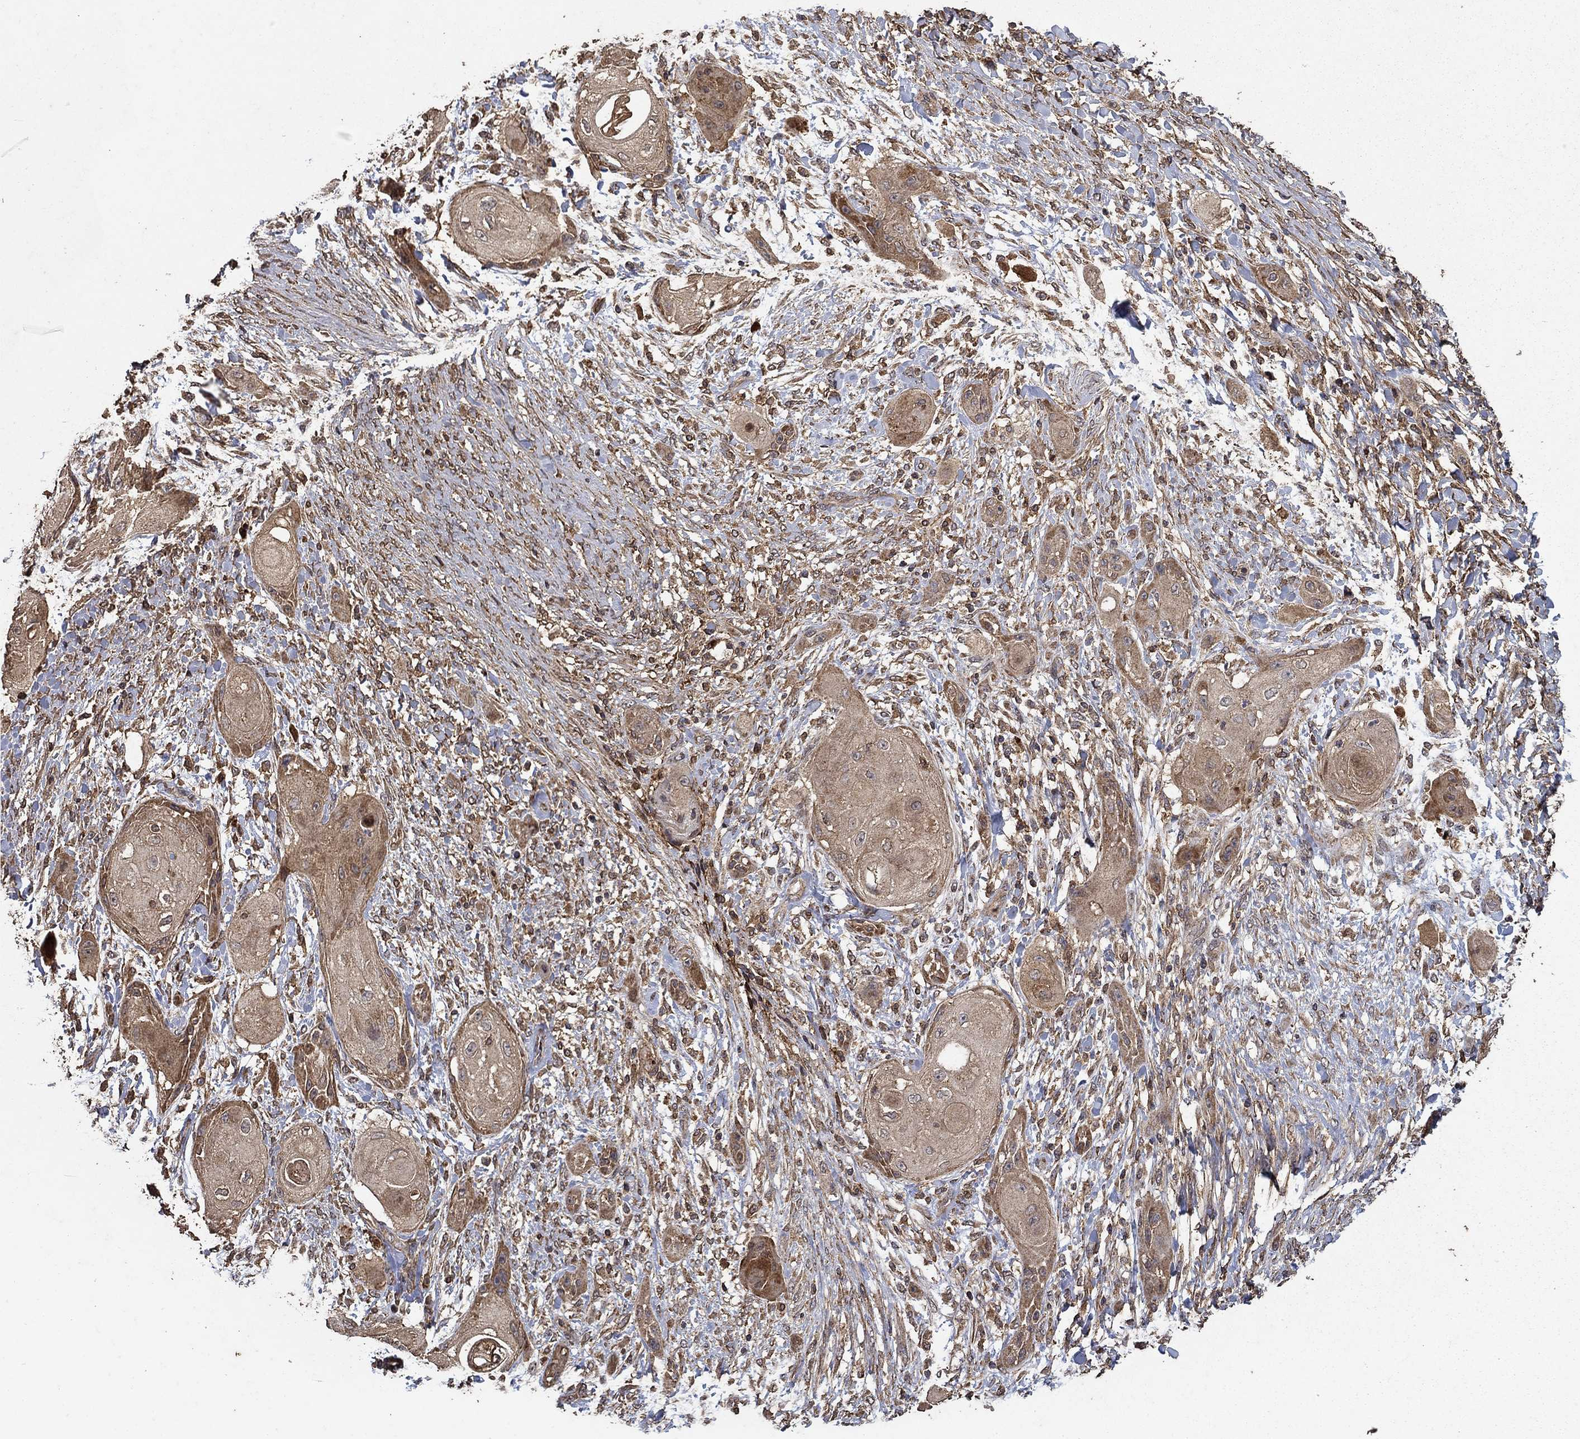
{"staining": {"intensity": "moderate", "quantity": "25%-75%", "location": "cytoplasmic/membranous"}, "tissue": "skin cancer", "cell_type": "Tumor cells", "image_type": "cancer", "snomed": [{"axis": "morphology", "description": "Squamous cell carcinoma, NOS"}, {"axis": "topography", "description": "Skin"}], "caption": "Tumor cells display medium levels of moderate cytoplasmic/membranous staining in about 25%-75% of cells in human squamous cell carcinoma (skin). Using DAB (3,3'-diaminobenzidine) (brown) and hematoxylin (blue) stains, captured at high magnification using brightfield microscopy.", "gene": "IFRD1", "patient": {"sex": "male", "age": 62}}